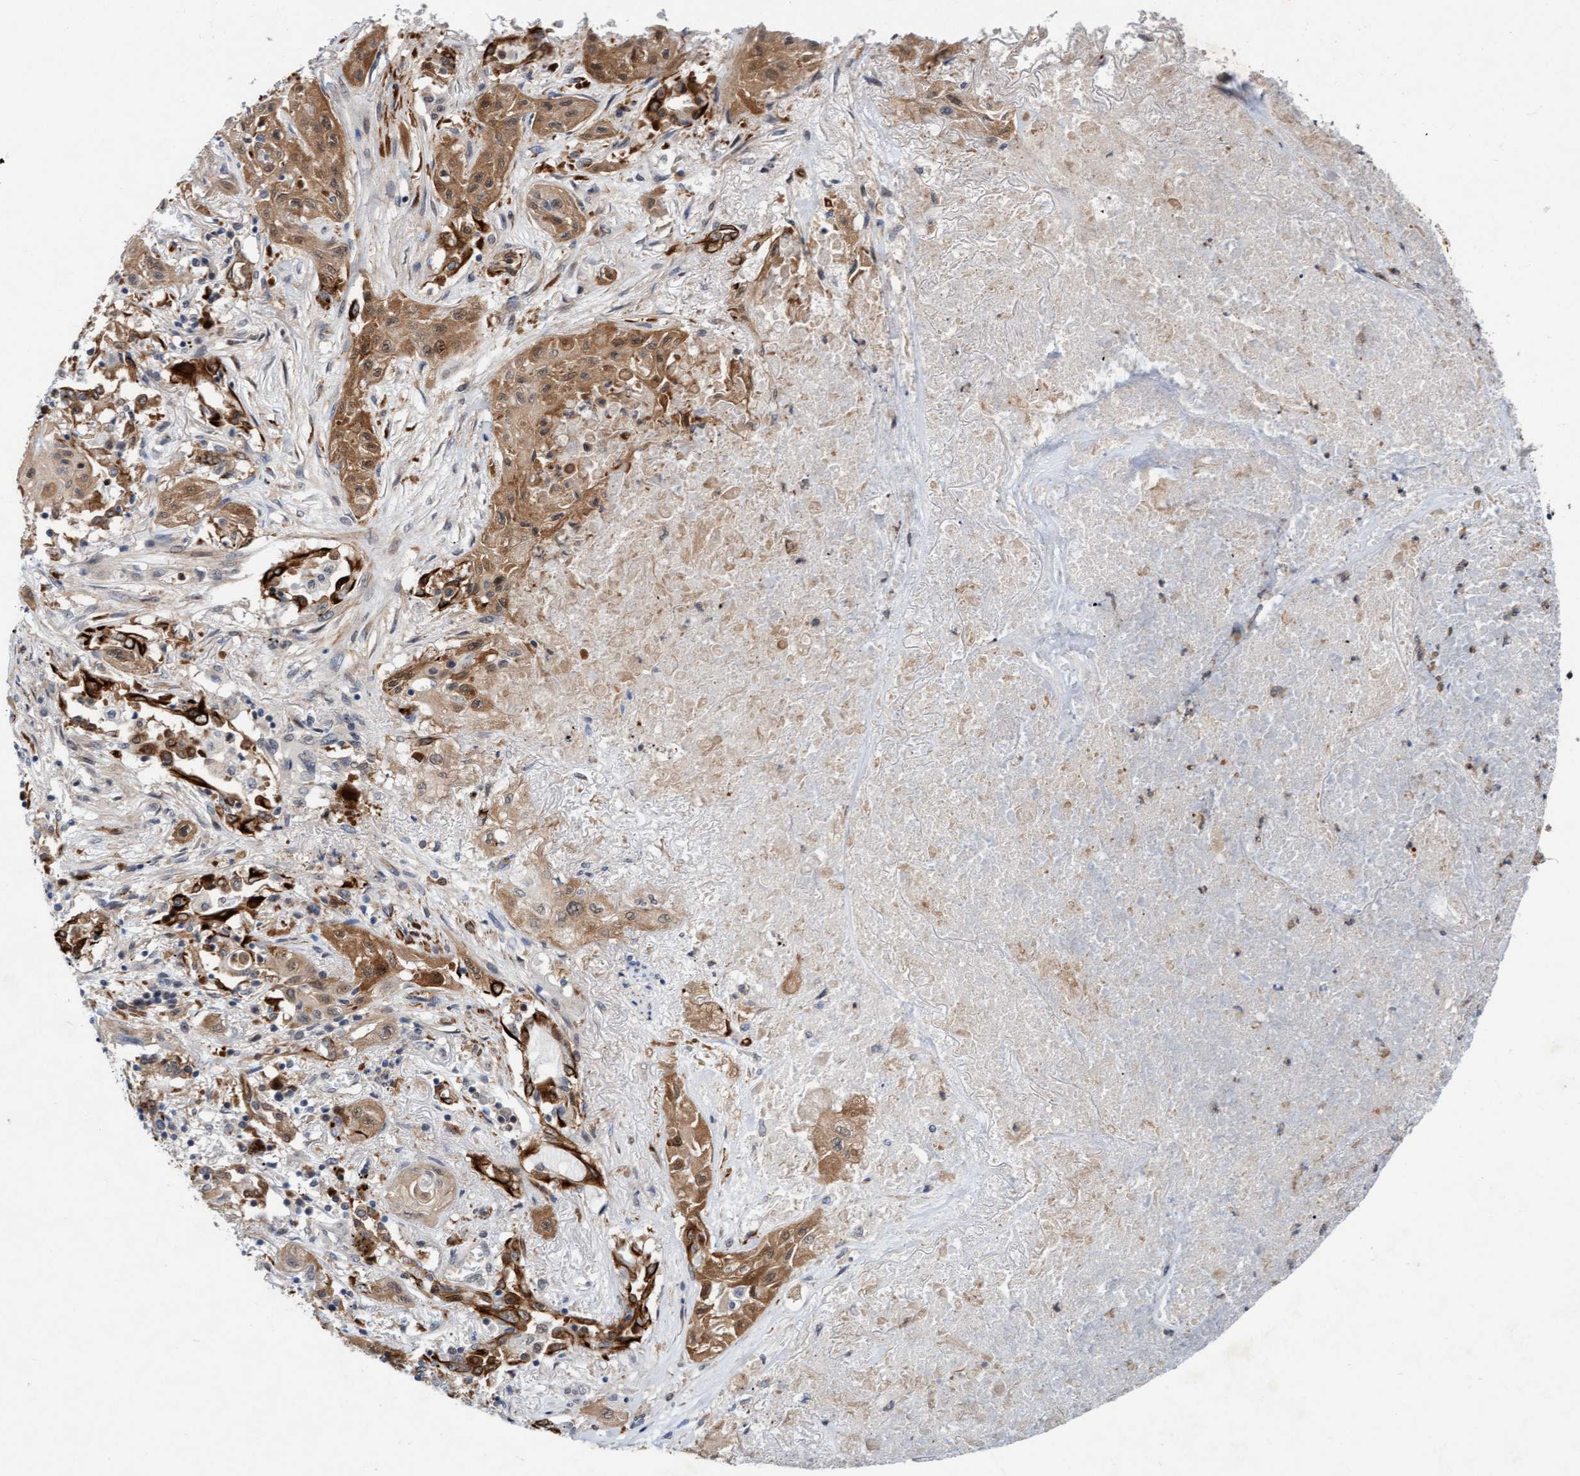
{"staining": {"intensity": "moderate", "quantity": ">75%", "location": "cytoplasmic/membranous"}, "tissue": "lung cancer", "cell_type": "Tumor cells", "image_type": "cancer", "snomed": [{"axis": "morphology", "description": "Squamous cell carcinoma, NOS"}, {"axis": "topography", "description": "Lung"}], "caption": "The image demonstrates immunohistochemical staining of lung squamous cell carcinoma. There is moderate cytoplasmic/membranous staining is appreciated in about >75% of tumor cells.", "gene": "RAP1GAP2", "patient": {"sex": "female", "age": 47}}